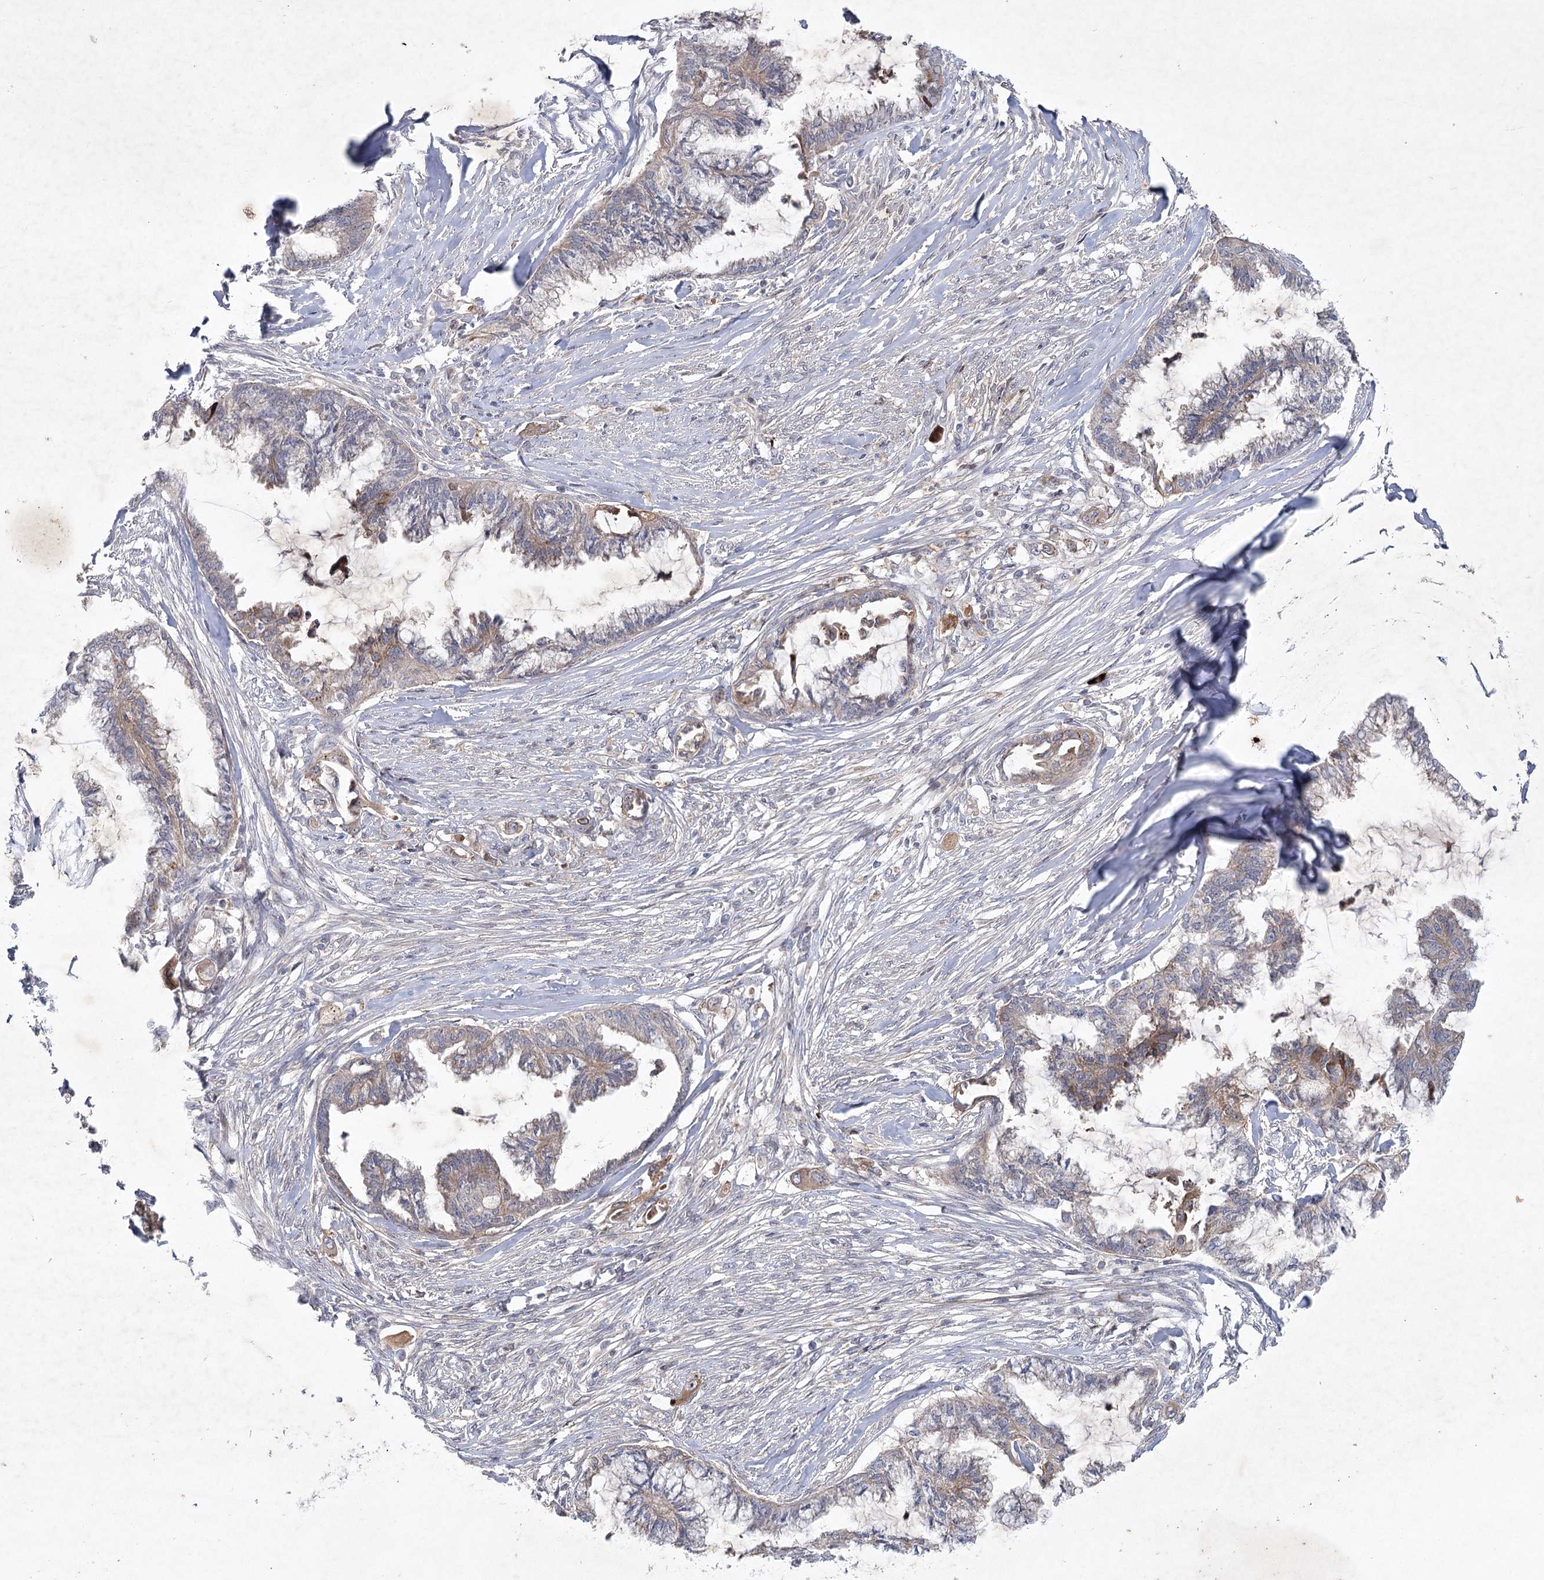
{"staining": {"intensity": "weak", "quantity": "25%-75%", "location": "cytoplasmic/membranous"}, "tissue": "endometrial cancer", "cell_type": "Tumor cells", "image_type": "cancer", "snomed": [{"axis": "morphology", "description": "Adenocarcinoma, NOS"}, {"axis": "topography", "description": "Endometrium"}], "caption": "Protein expression analysis of human endometrial cancer reveals weak cytoplasmic/membranous staining in about 25%-75% of tumor cells. (DAB (3,3'-diaminobenzidine) IHC, brown staining for protein, blue staining for nuclei).", "gene": "MAP3K13", "patient": {"sex": "female", "age": 86}}